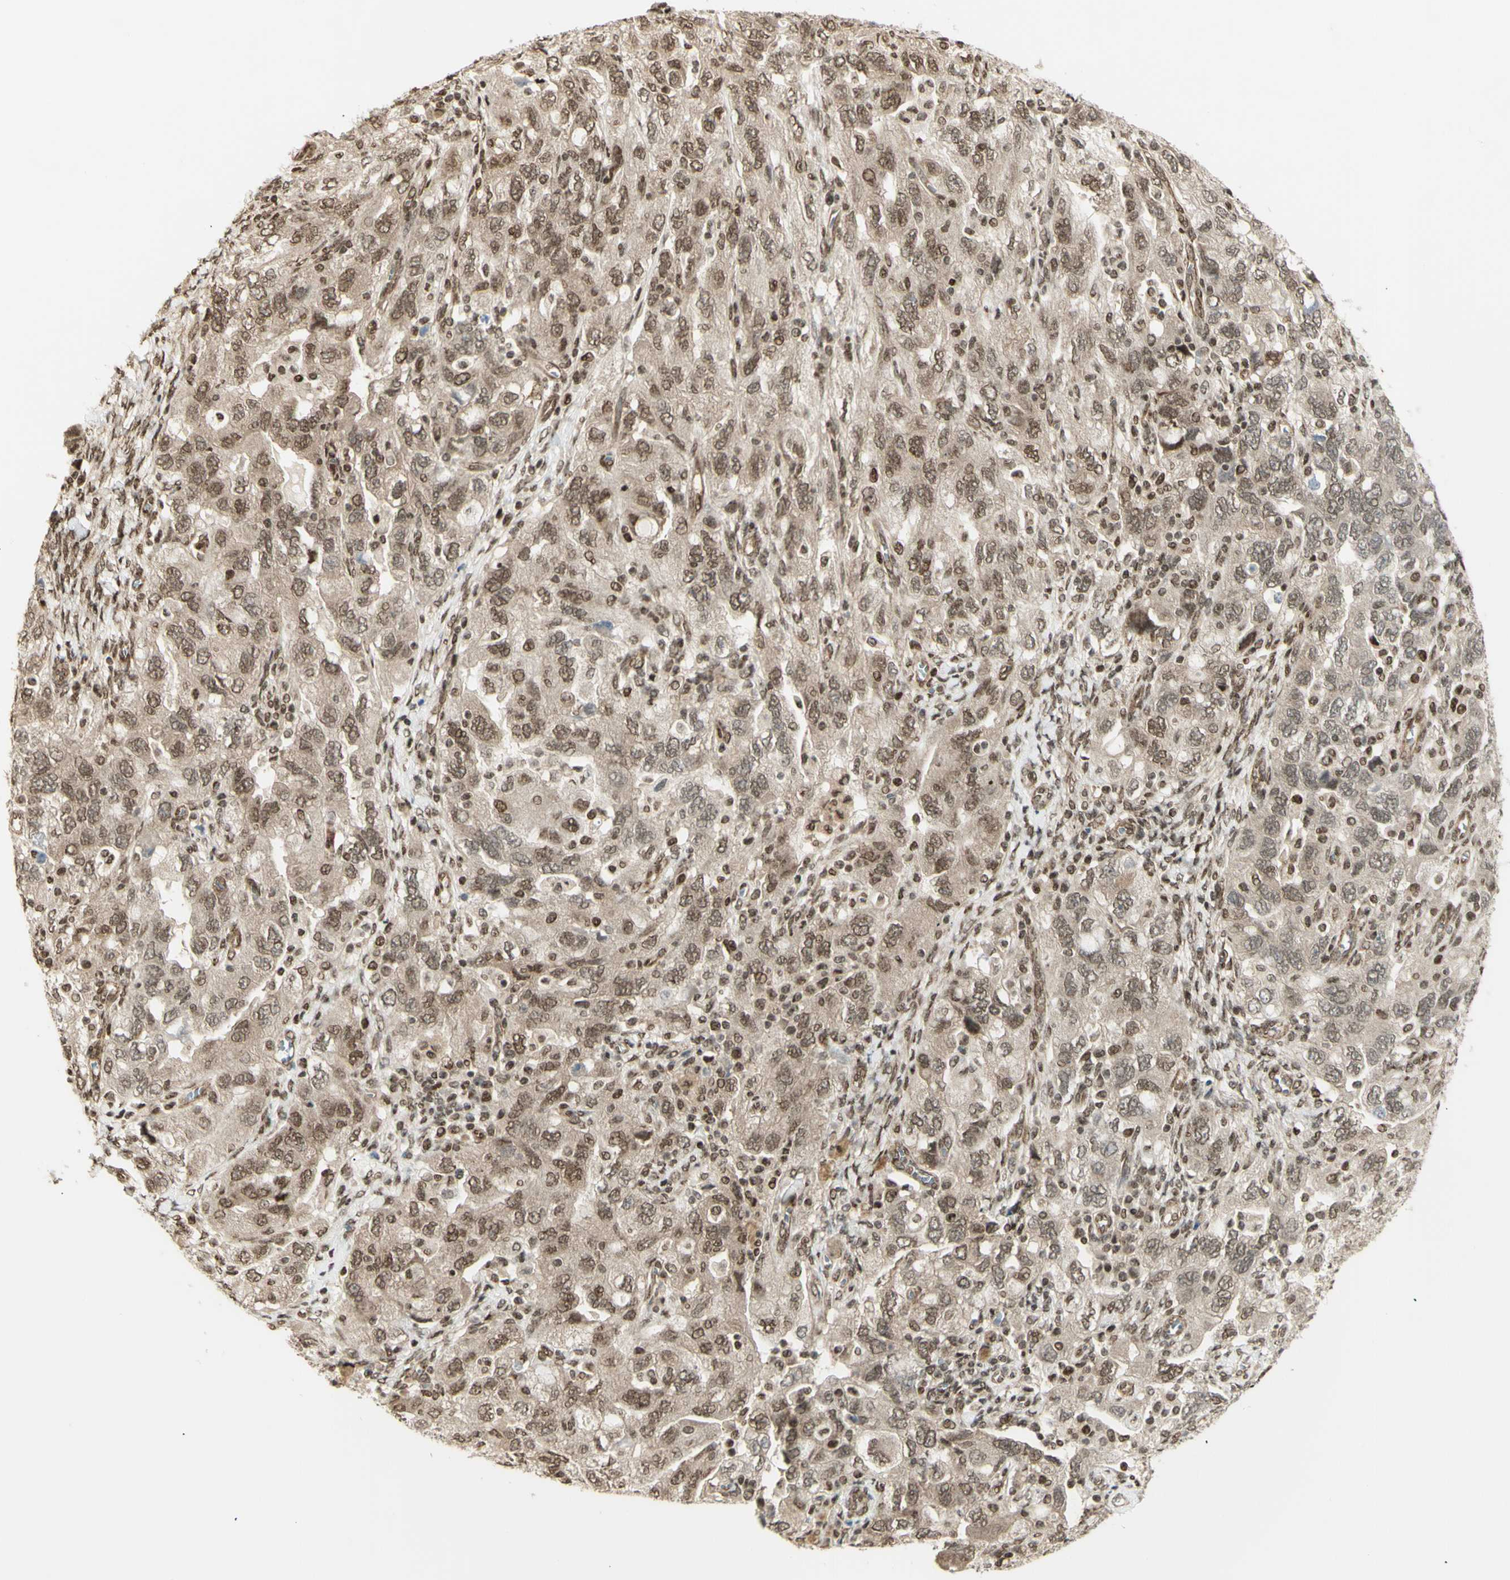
{"staining": {"intensity": "weak", "quantity": ">75%", "location": "nuclear"}, "tissue": "ovarian cancer", "cell_type": "Tumor cells", "image_type": "cancer", "snomed": [{"axis": "morphology", "description": "Carcinoma, NOS"}, {"axis": "morphology", "description": "Cystadenocarcinoma, serous, NOS"}, {"axis": "topography", "description": "Ovary"}], "caption": "Immunohistochemical staining of human ovarian serous cystadenocarcinoma displays low levels of weak nuclear protein positivity in about >75% of tumor cells.", "gene": "ZMYM6", "patient": {"sex": "female", "age": 69}}